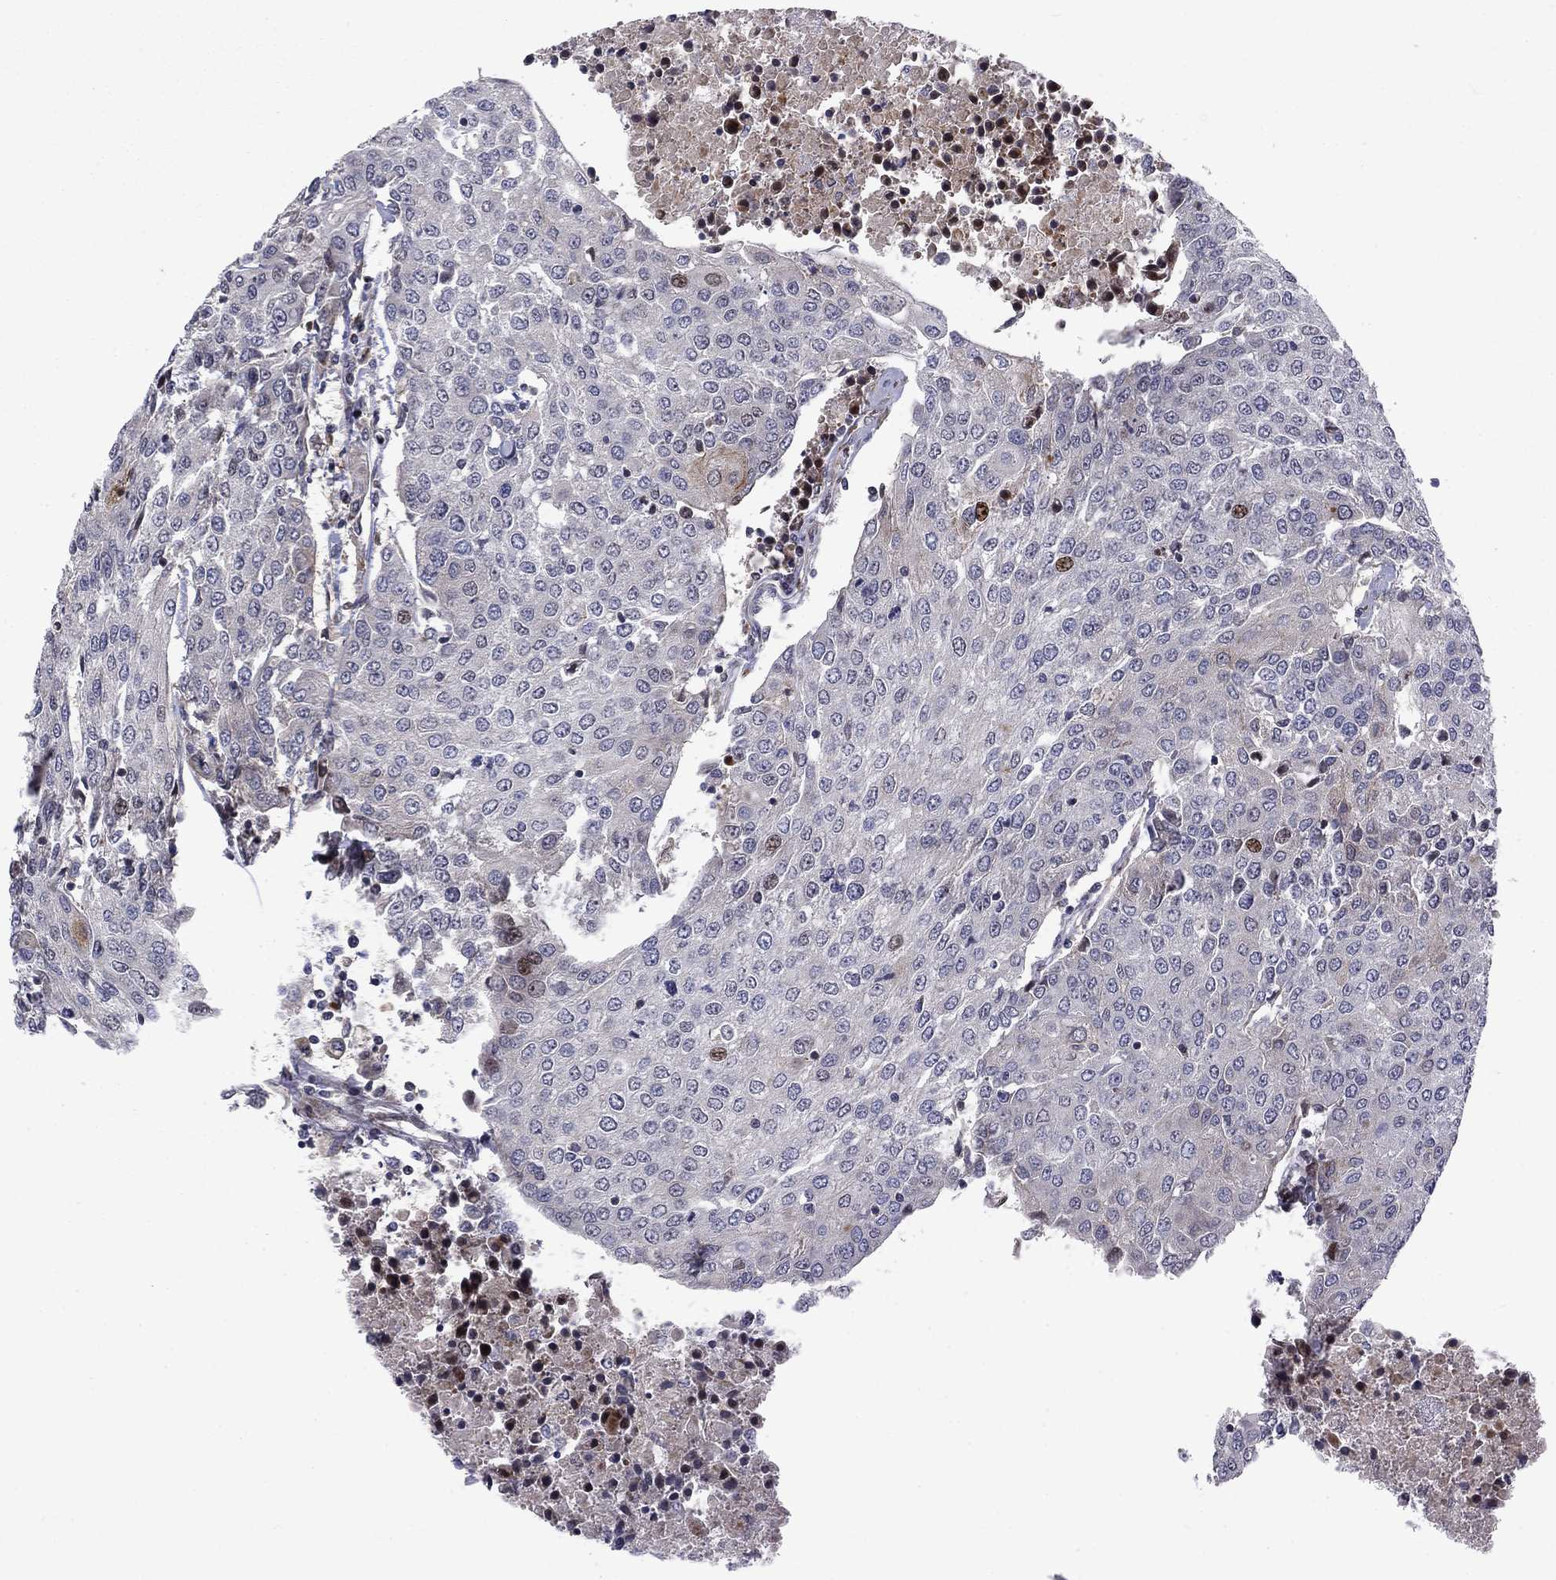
{"staining": {"intensity": "moderate", "quantity": "<25%", "location": "nuclear"}, "tissue": "urothelial cancer", "cell_type": "Tumor cells", "image_type": "cancer", "snomed": [{"axis": "morphology", "description": "Urothelial carcinoma, High grade"}, {"axis": "topography", "description": "Urinary bladder"}], "caption": "There is low levels of moderate nuclear staining in tumor cells of urothelial carcinoma (high-grade), as demonstrated by immunohistochemical staining (brown color).", "gene": "MIOS", "patient": {"sex": "female", "age": 85}}